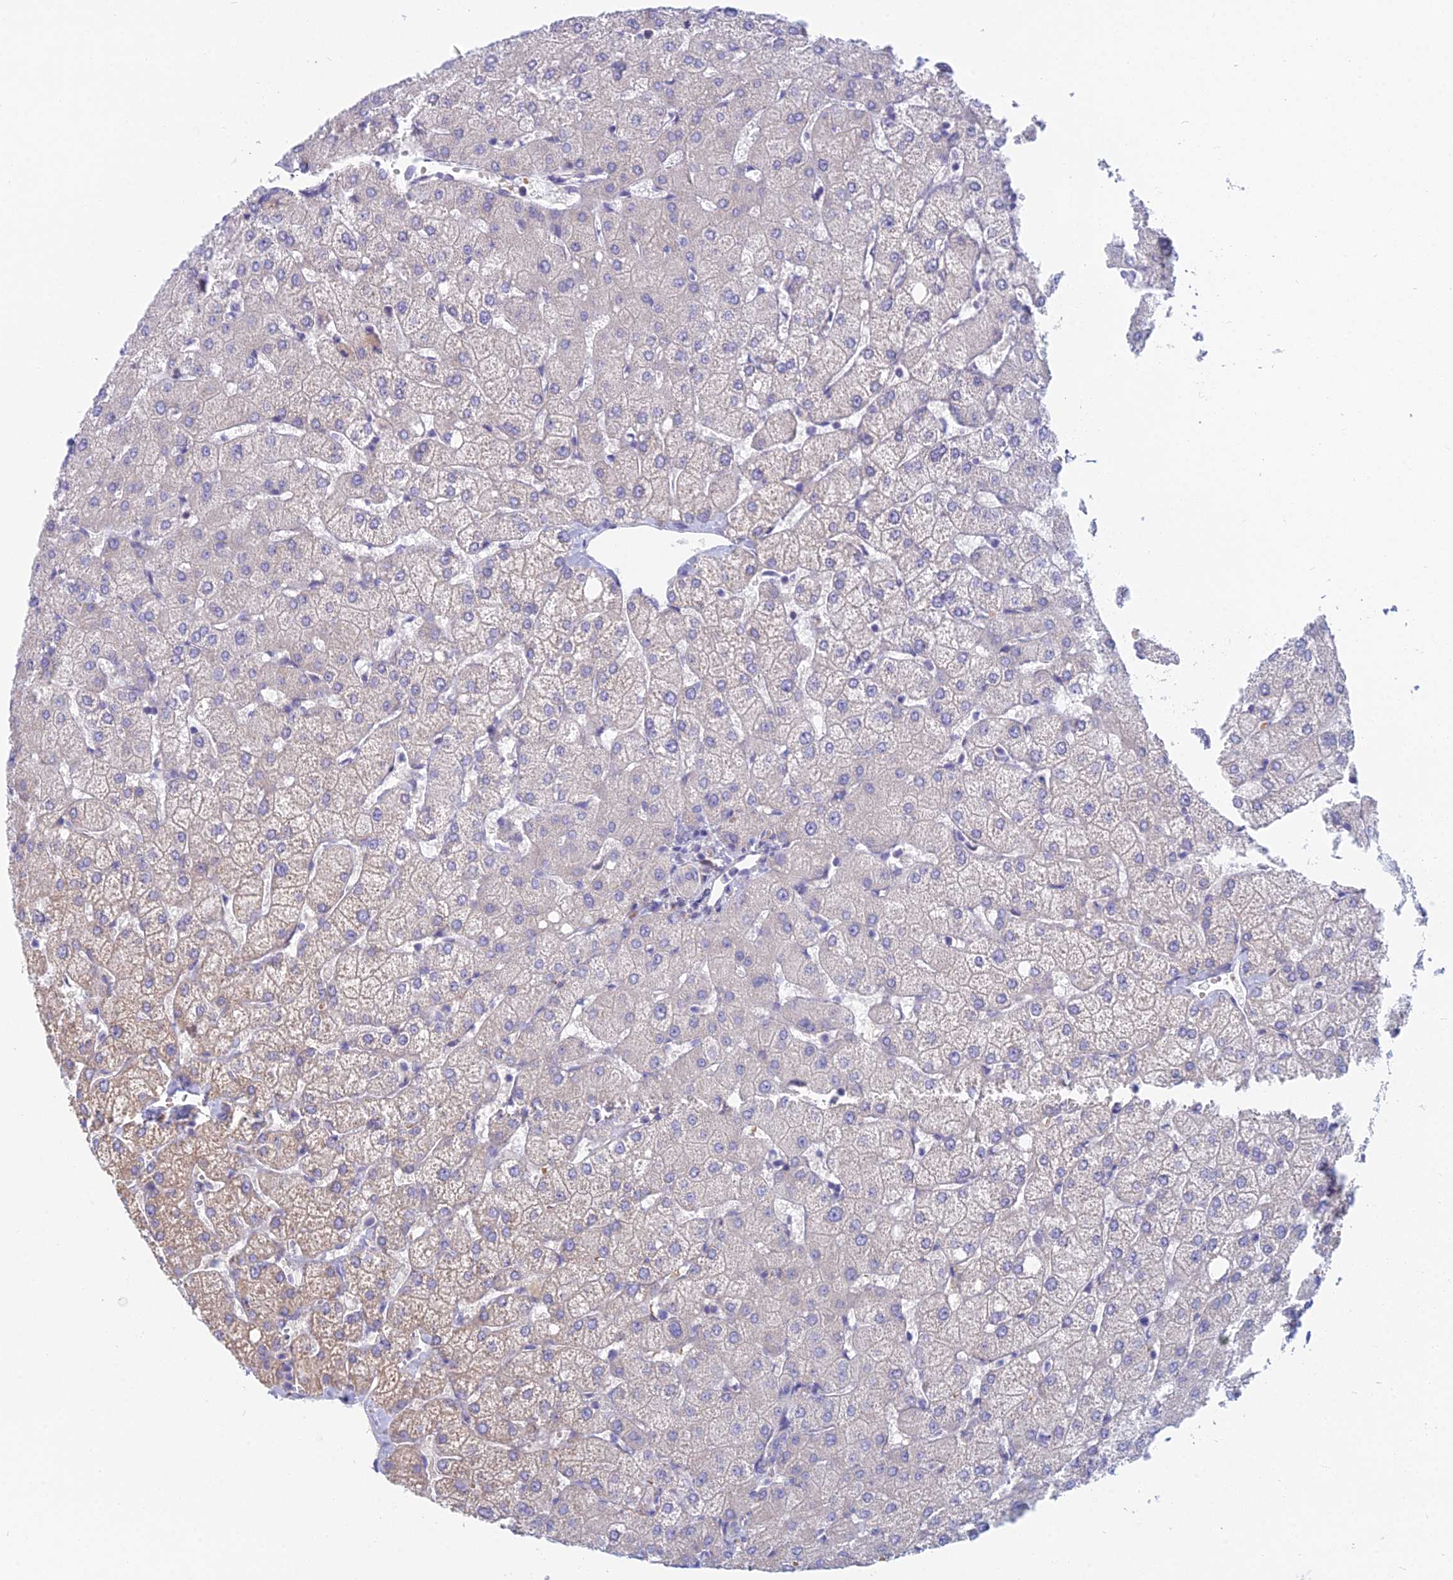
{"staining": {"intensity": "negative", "quantity": "none", "location": "none"}, "tissue": "liver", "cell_type": "Cholangiocytes", "image_type": "normal", "snomed": [{"axis": "morphology", "description": "Normal tissue, NOS"}, {"axis": "topography", "description": "Liver"}], "caption": "Immunohistochemistry (IHC) image of unremarkable liver: liver stained with DAB reveals no significant protein expression in cholangiocytes.", "gene": "ZNF564", "patient": {"sex": "female", "age": 54}}